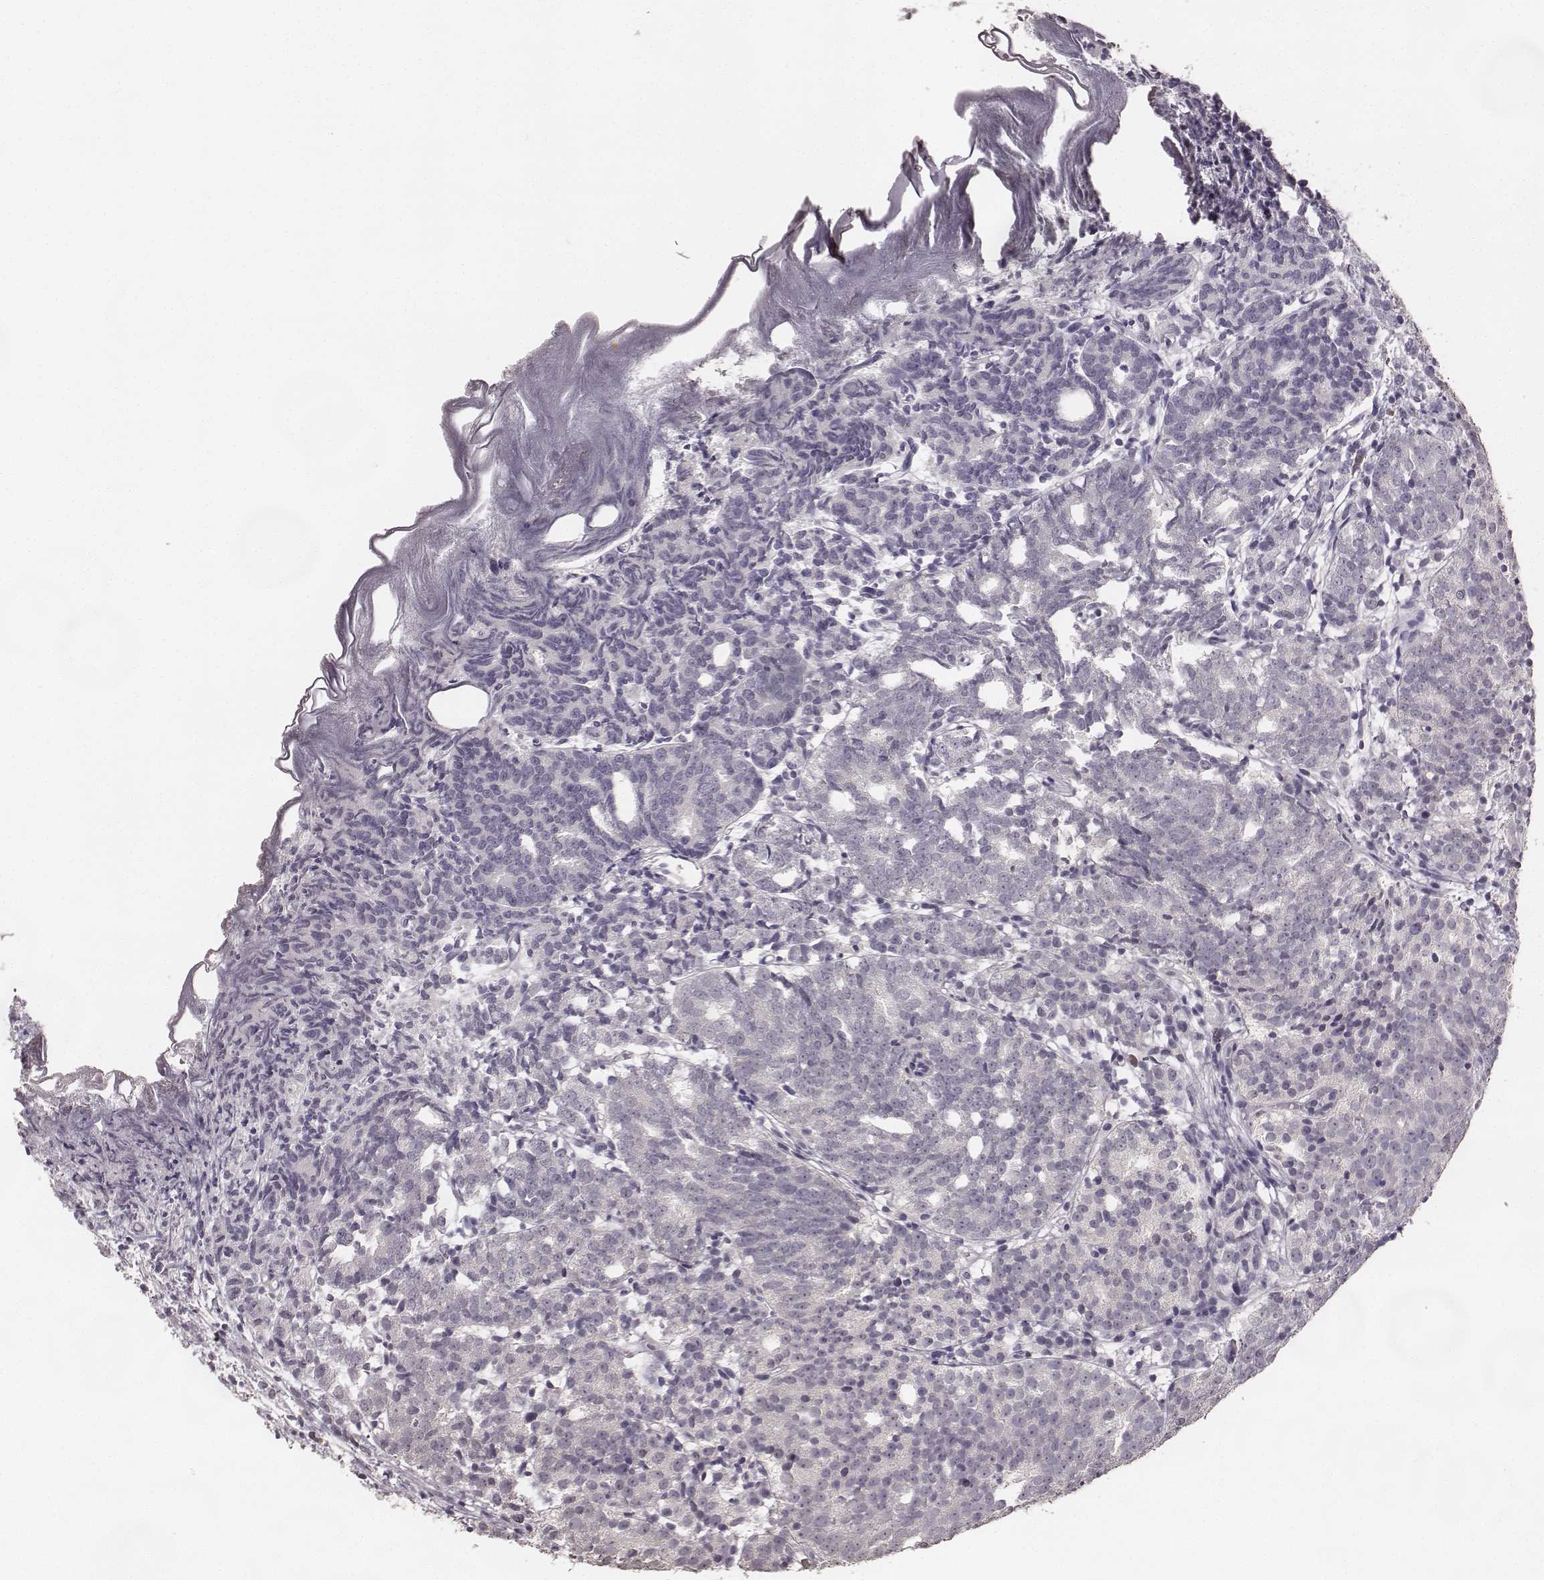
{"staining": {"intensity": "negative", "quantity": "none", "location": "none"}, "tissue": "prostate cancer", "cell_type": "Tumor cells", "image_type": "cancer", "snomed": [{"axis": "morphology", "description": "Adenocarcinoma, High grade"}, {"axis": "topography", "description": "Prostate"}], "caption": "High magnification brightfield microscopy of prostate adenocarcinoma (high-grade) stained with DAB (3,3'-diaminobenzidine) (brown) and counterstained with hematoxylin (blue): tumor cells show no significant positivity.", "gene": "LY6K", "patient": {"sex": "male", "age": 53}}